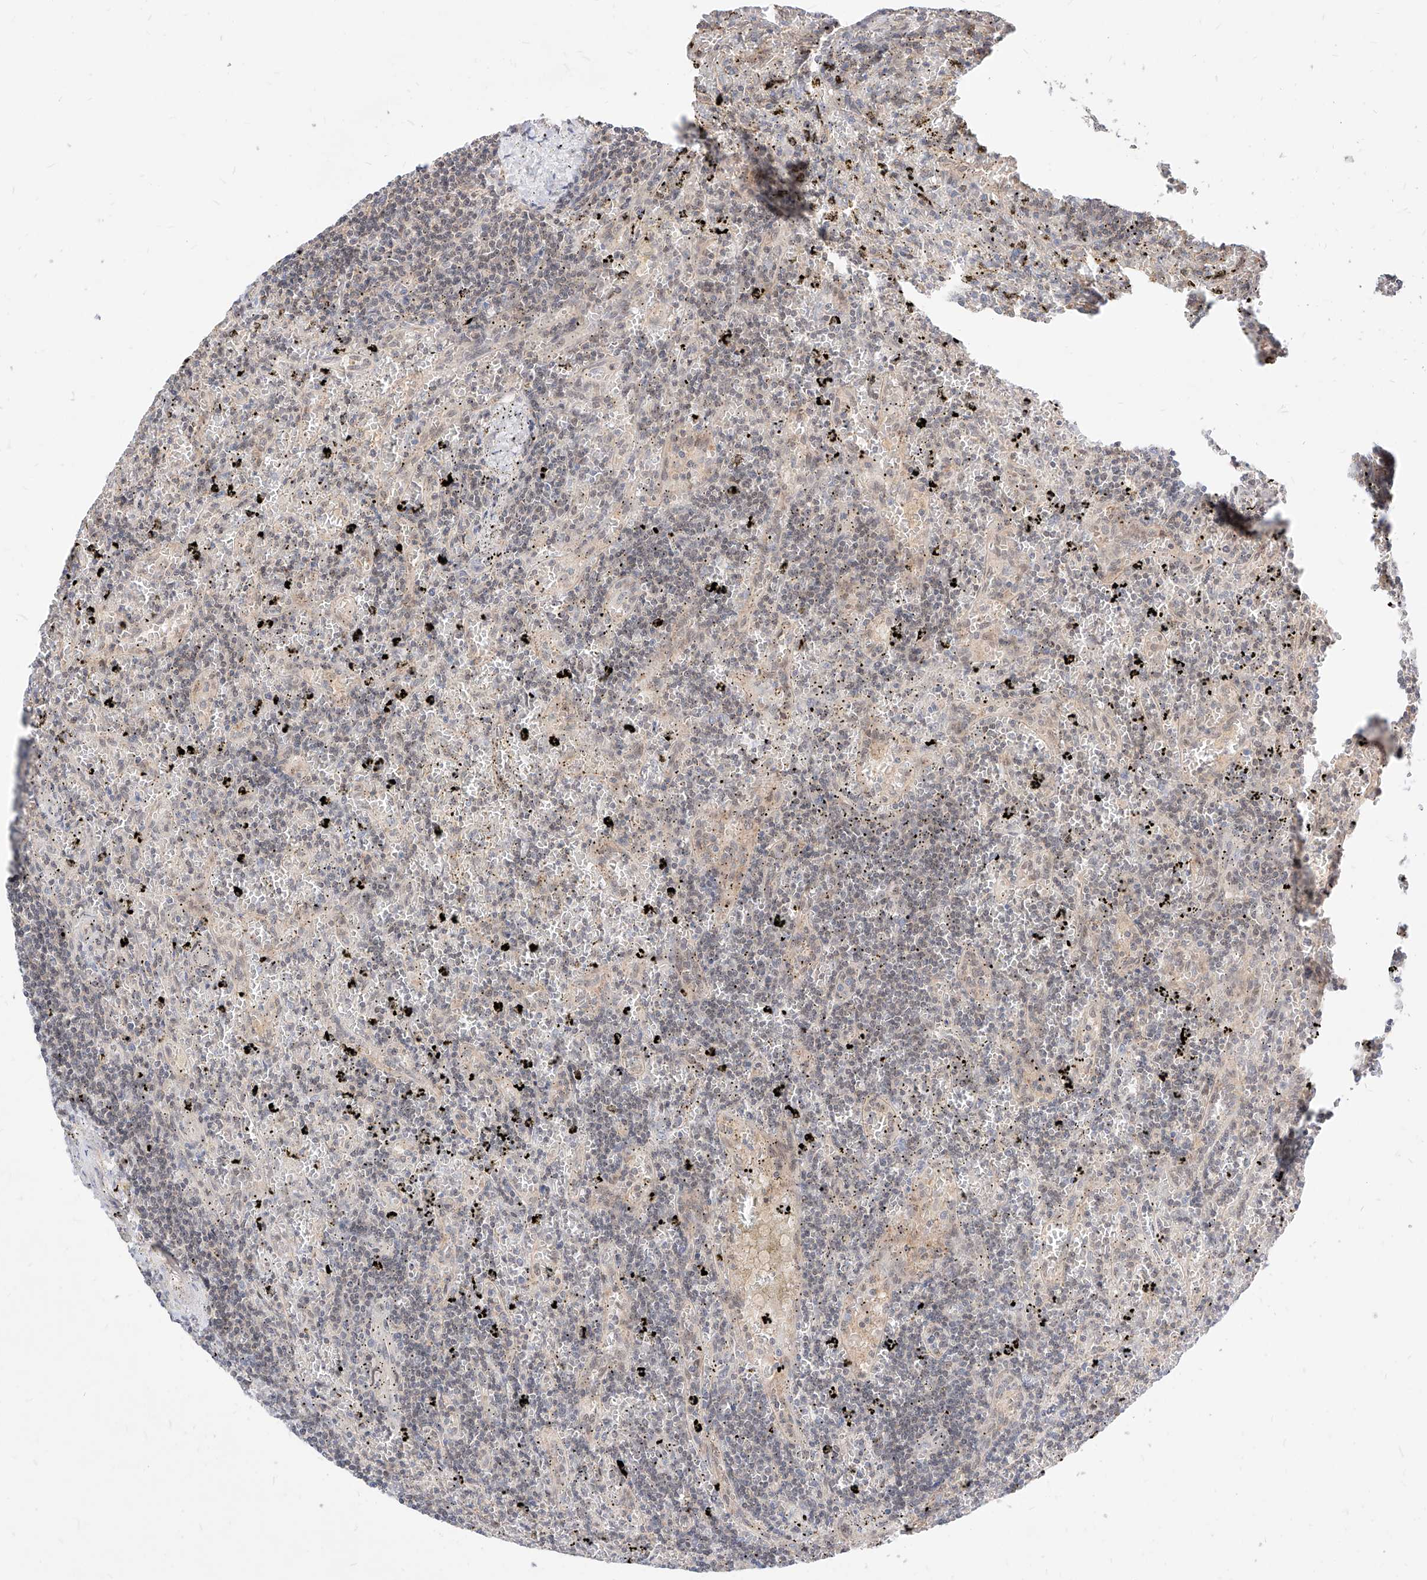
{"staining": {"intensity": "negative", "quantity": "none", "location": "none"}, "tissue": "lymphoma", "cell_type": "Tumor cells", "image_type": "cancer", "snomed": [{"axis": "morphology", "description": "Malignant lymphoma, non-Hodgkin's type, Low grade"}, {"axis": "topography", "description": "Spleen"}], "caption": "Micrograph shows no protein expression in tumor cells of malignant lymphoma, non-Hodgkin's type (low-grade) tissue.", "gene": "TSNAX", "patient": {"sex": "male", "age": 76}}